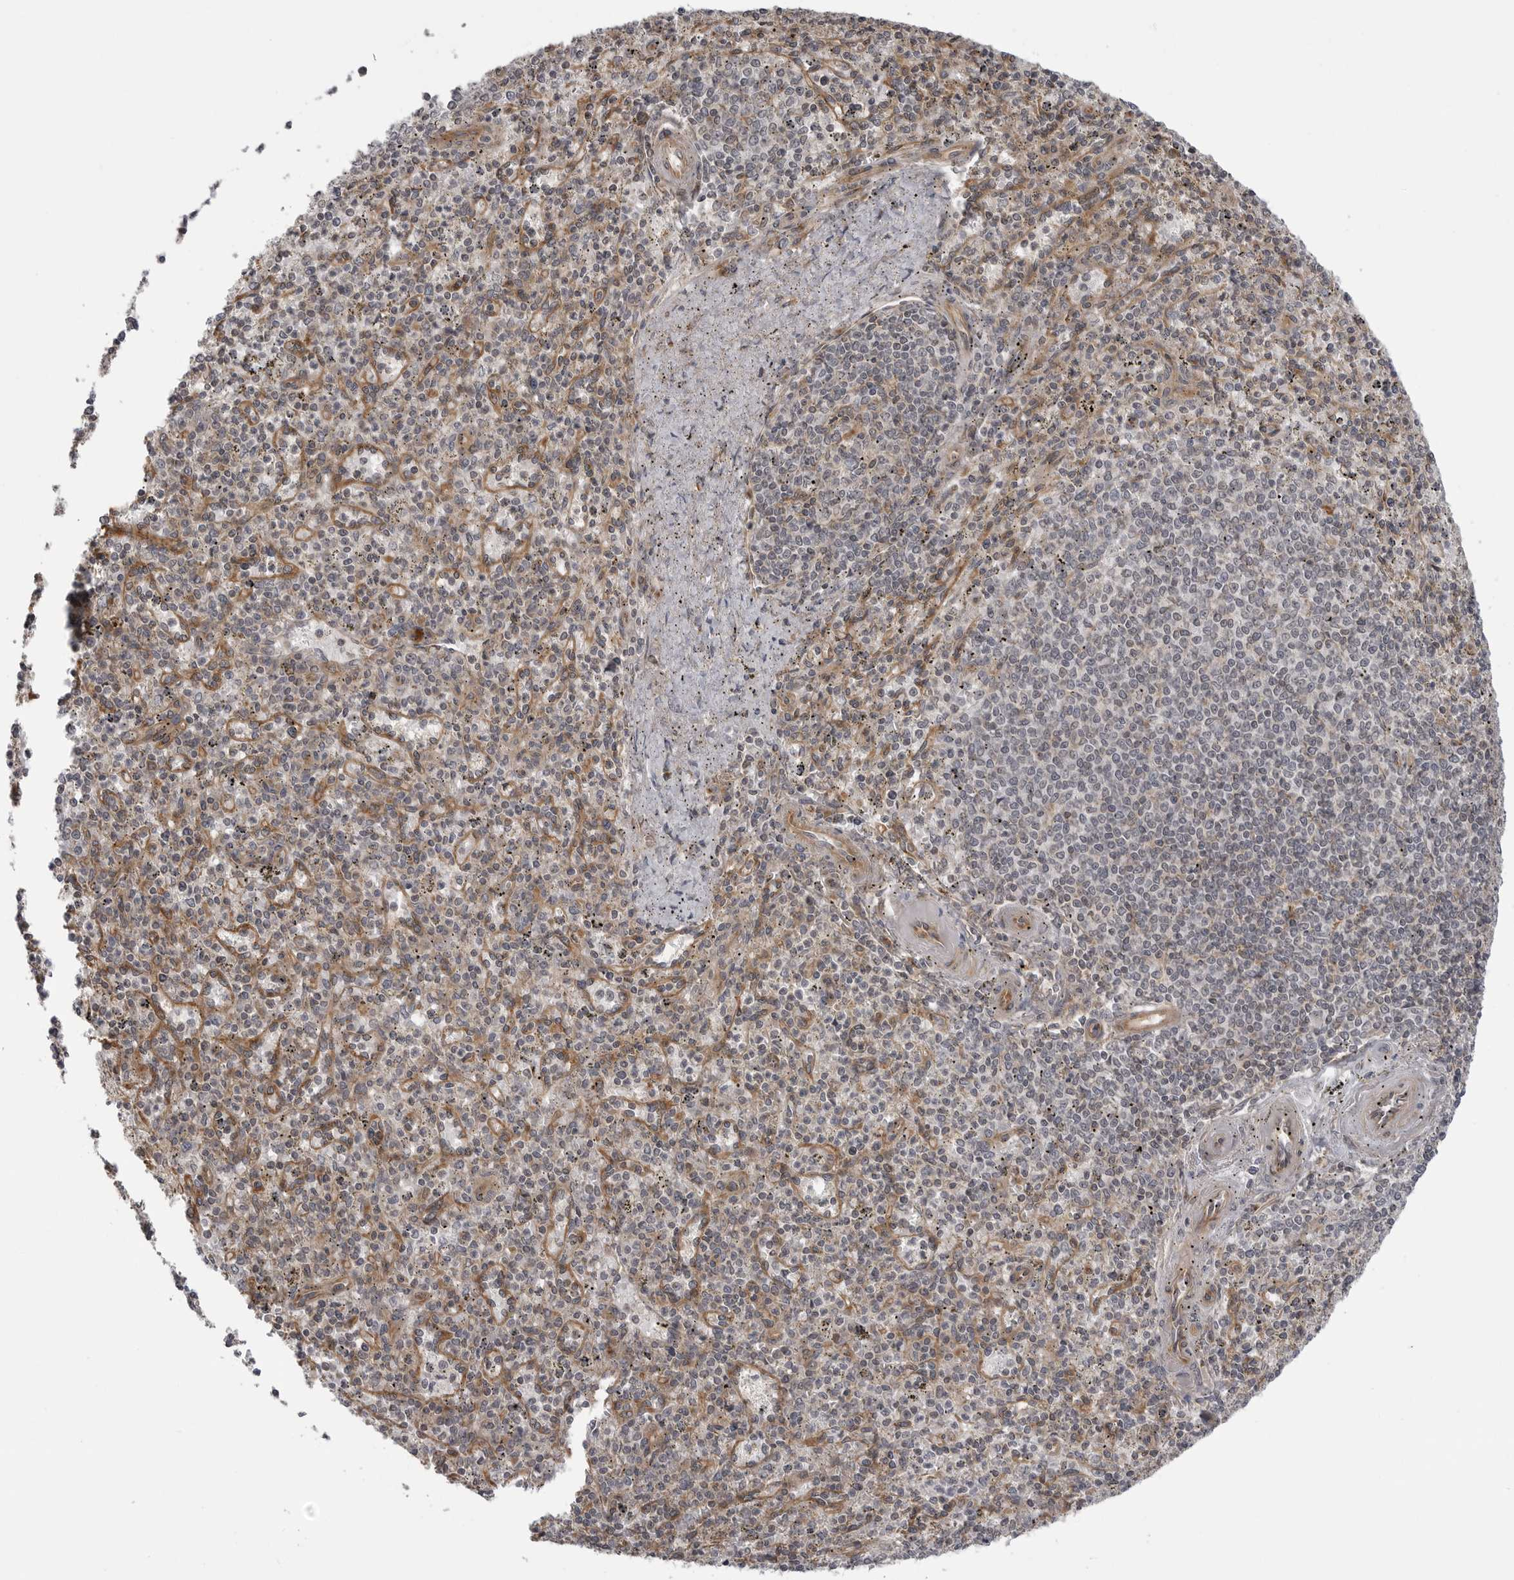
{"staining": {"intensity": "negative", "quantity": "none", "location": "none"}, "tissue": "spleen", "cell_type": "Cells in red pulp", "image_type": "normal", "snomed": [{"axis": "morphology", "description": "Normal tissue, NOS"}, {"axis": "topography", "description": "Spleen"}], "caption": "Cells in red pulp are negative for brown protein staining in normal spleen. (Immunohistochemistry (ihc), brightfield microscopy, high magnification).", "gene": "LRRC45", "patient": {"sex": "male", "age": 72}}